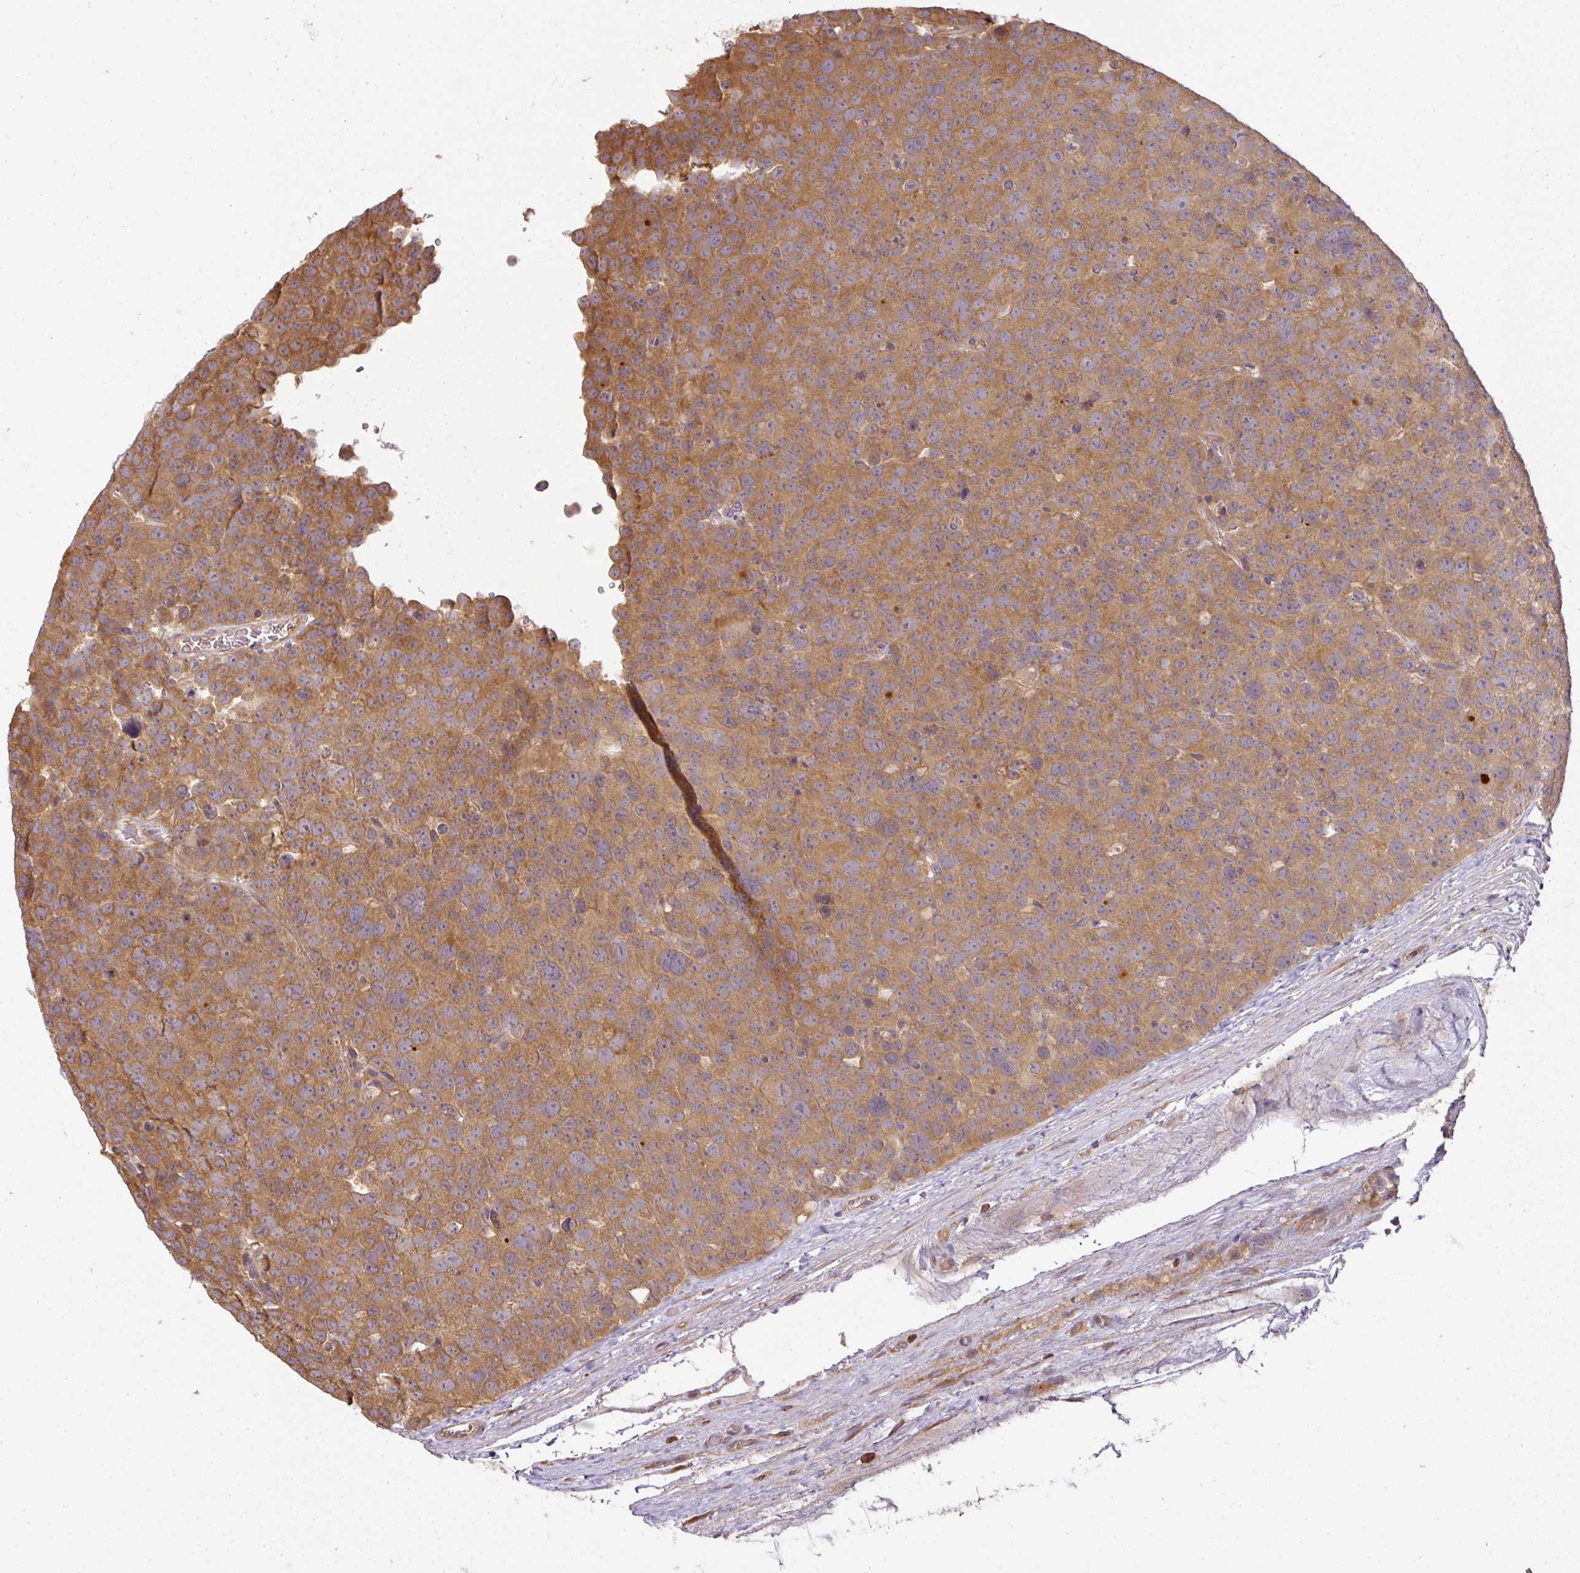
{"staining": {"intensity": "moderate", "quantity": ">75%", "location": "cytoplasmic/membranous"}, "tissue": "testis cancer", "cell_type": "Tumor cells", "image_type": "cancer", "snomed": [{"axis": "morphology", "description": "Seminoma, NOS"}, {"axis": "topography", "description": "Testis"}], "caption": "A high-resolution image shows immunohistochemistry (IHC) staining of testis cancer, which displays moderate cytoplasmic/membranous expression in approximately >75% of tumor cells.", "gene": "TCL1B", "patient": {"sex": "male", "age": 71}}